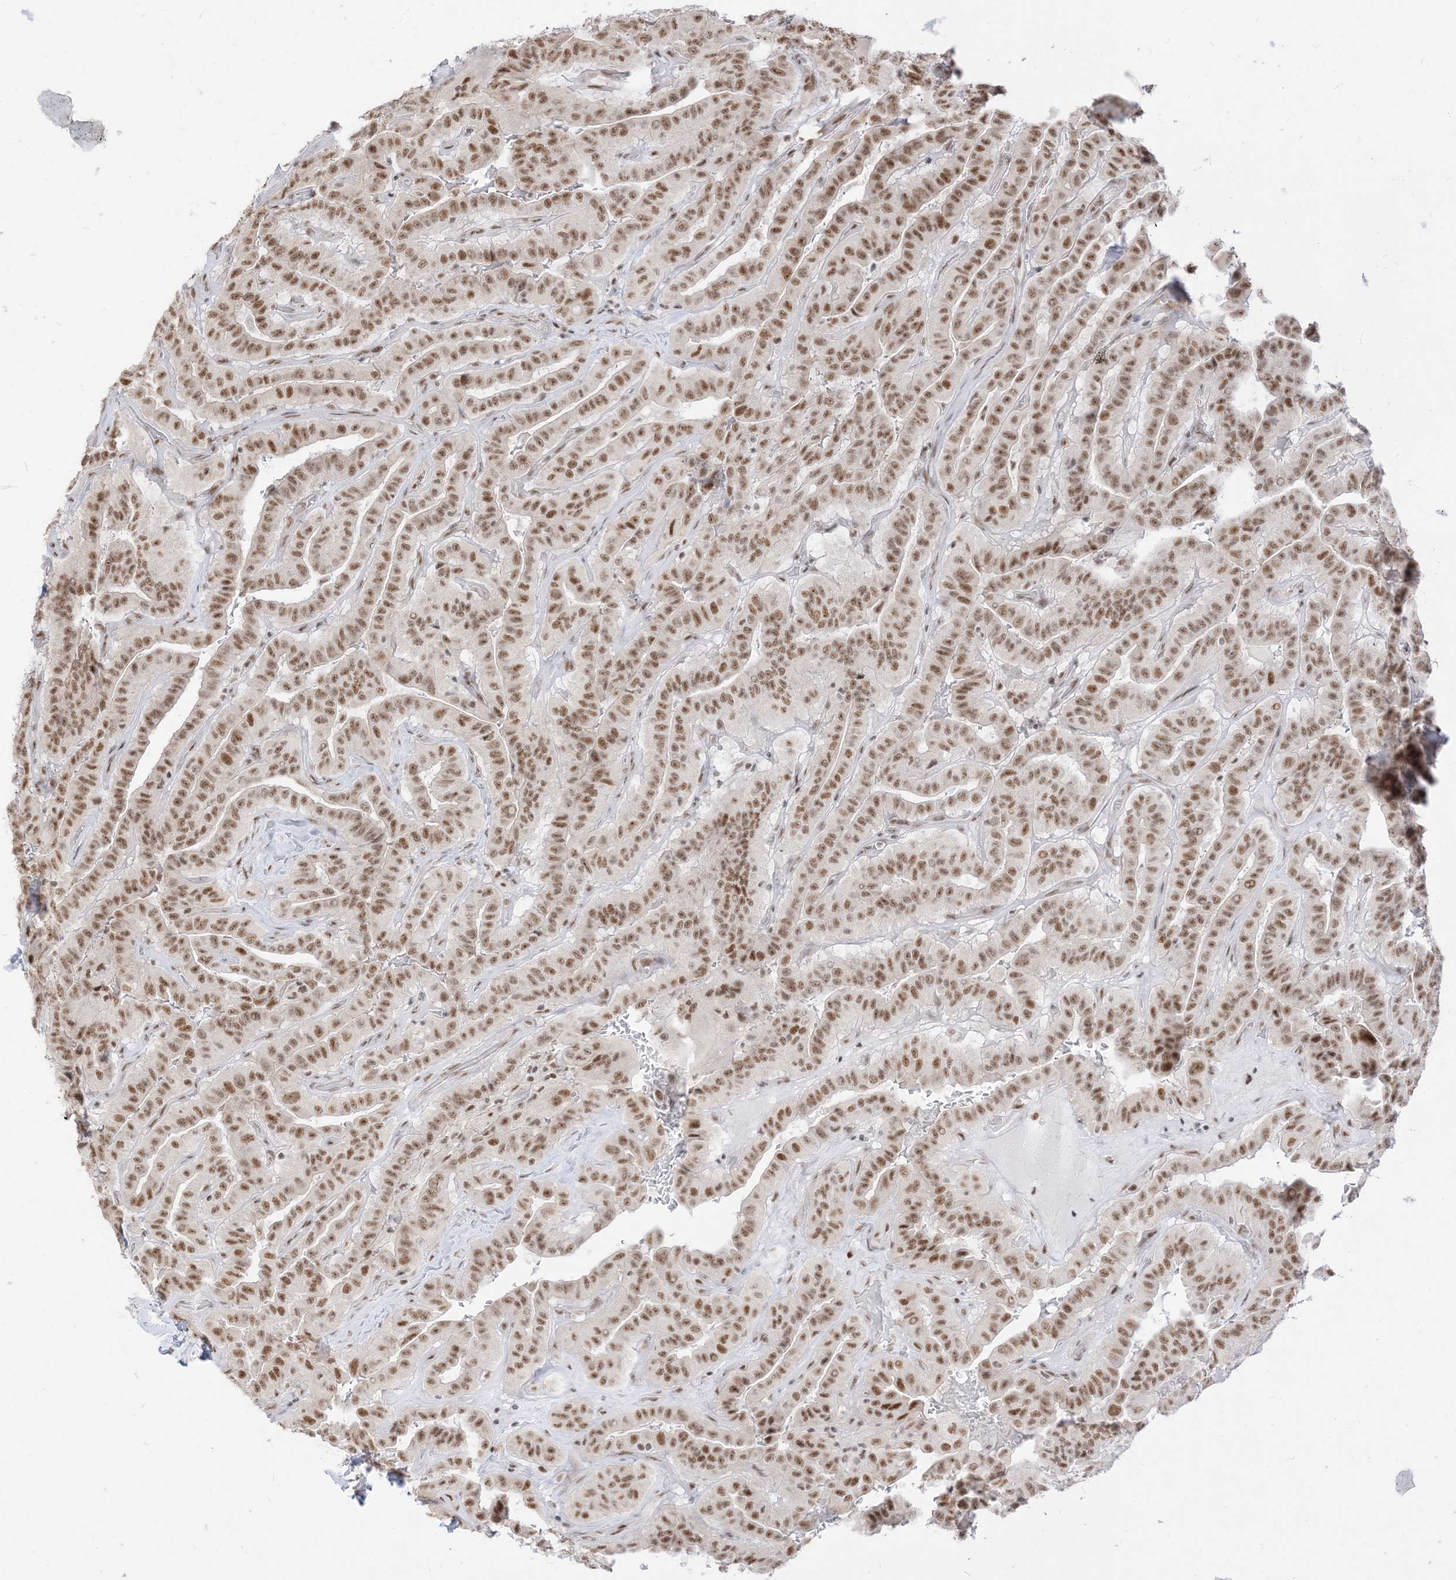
{"staining": {"intensity": "moderate", "quantity": ">75%", "location": "nuclear"}, "tissue": "thyroid cancer", "cell_type": "Tumor cells", "image_type": "cancer", "snomed": [{"axis": "morphology", "description": "Papillary adenocarcinoma, NOS"}, {"axis": "topography", "description": "Thyroid gland"}], "caption": "The histopathology image exhibits a brown stain indicating the presence of a protein in the nuclear of tumor cells in papillary adenocarcinoma (thyroid).", "gene": "ARGLU1", "patient": {"sex": "male", "age": 77}}